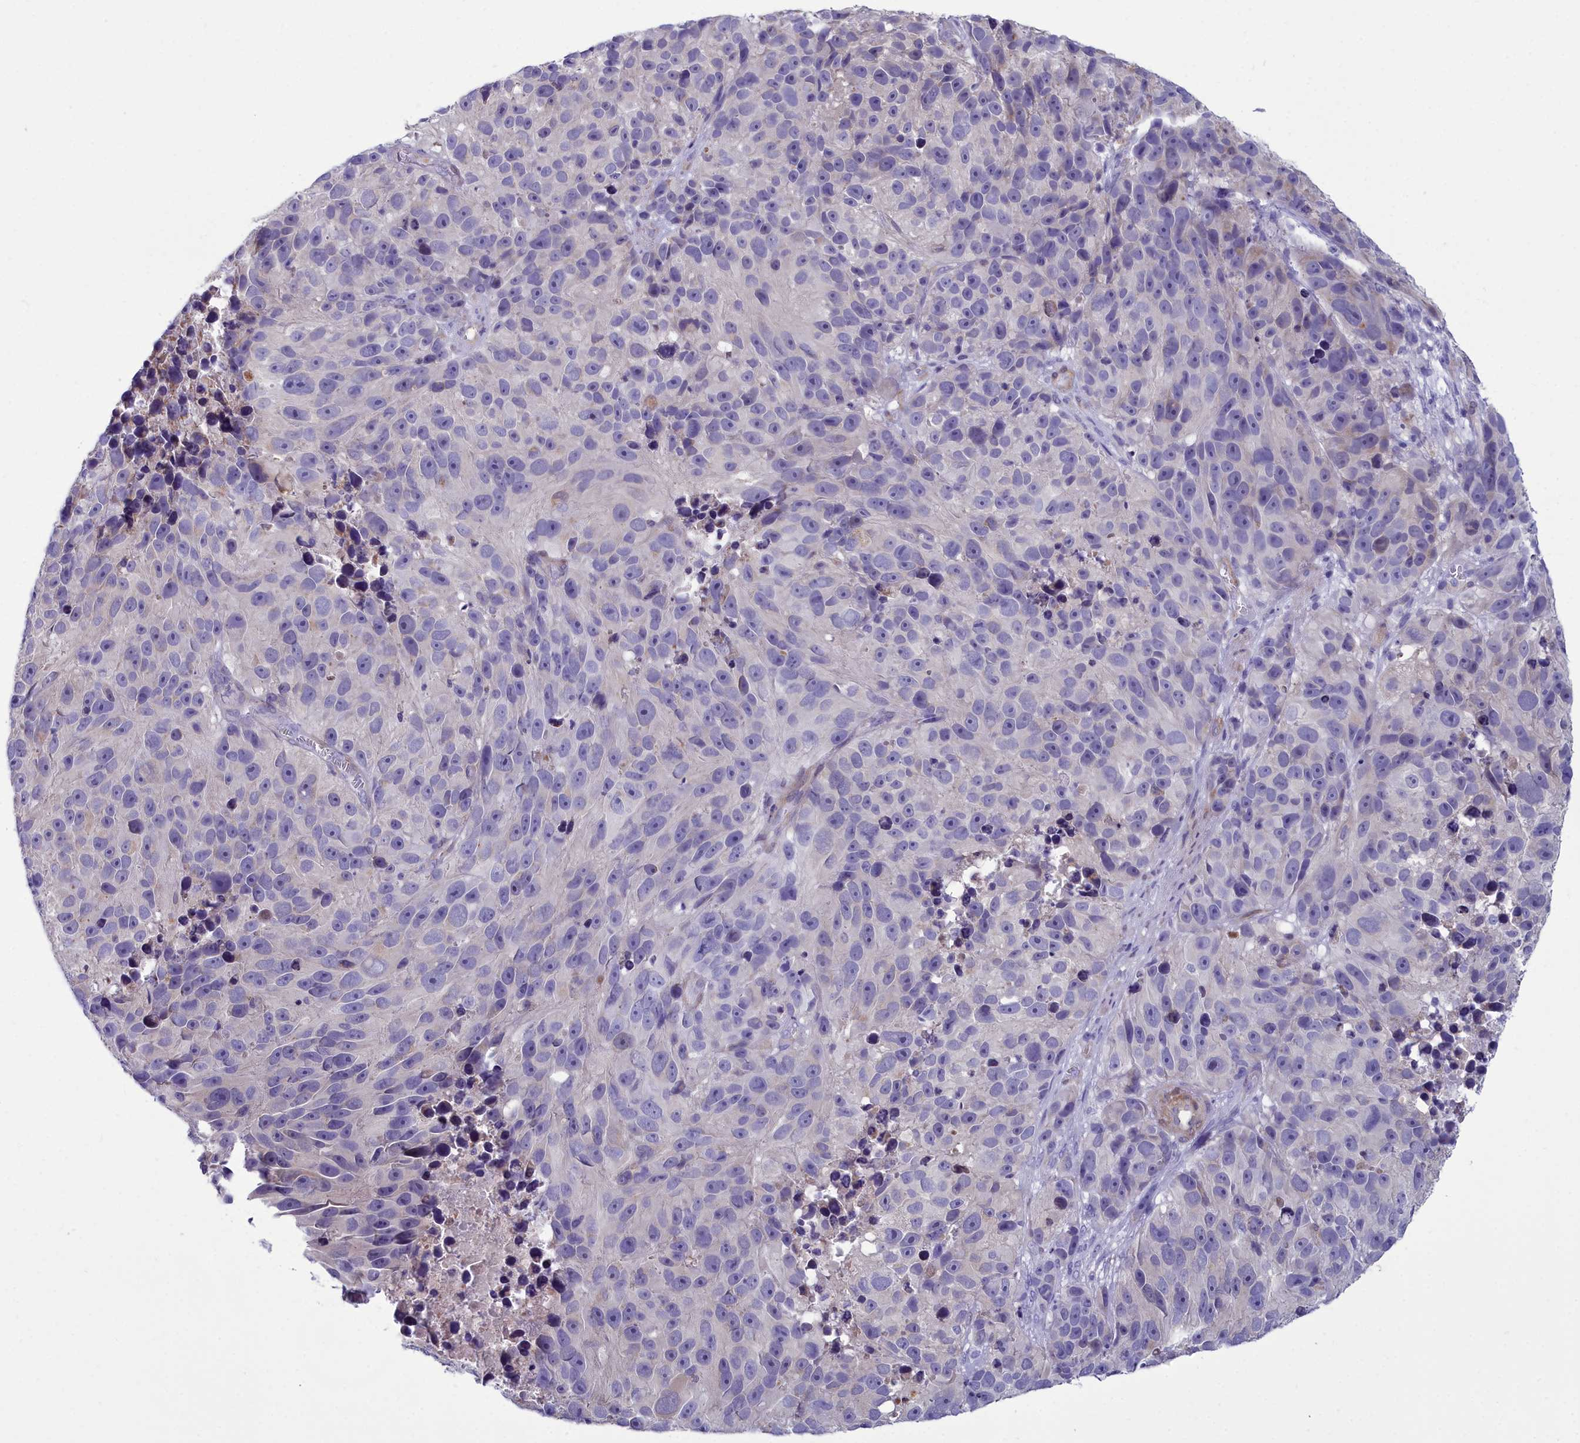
{"staining": {"intensity": "negative", "quantity": "none", "location": "none"}, "tissue": "melanoma", "cell_type": "Tumor cells", "image_type": "cancer", "snomed": [{"axis": "morphology", "description": "Malignant melanoma, NOS"}, {"axis": "topography", "description": "Skin"}], "caption": "High magnification brightfield microscopy of malignant melanoma stained with DAB (brown) and counterstained with hematoxylin (blue): tumor cells show no significant expression.", "gene": "PPP1R14A", "patient": {"sex": "male", "age": 84}}